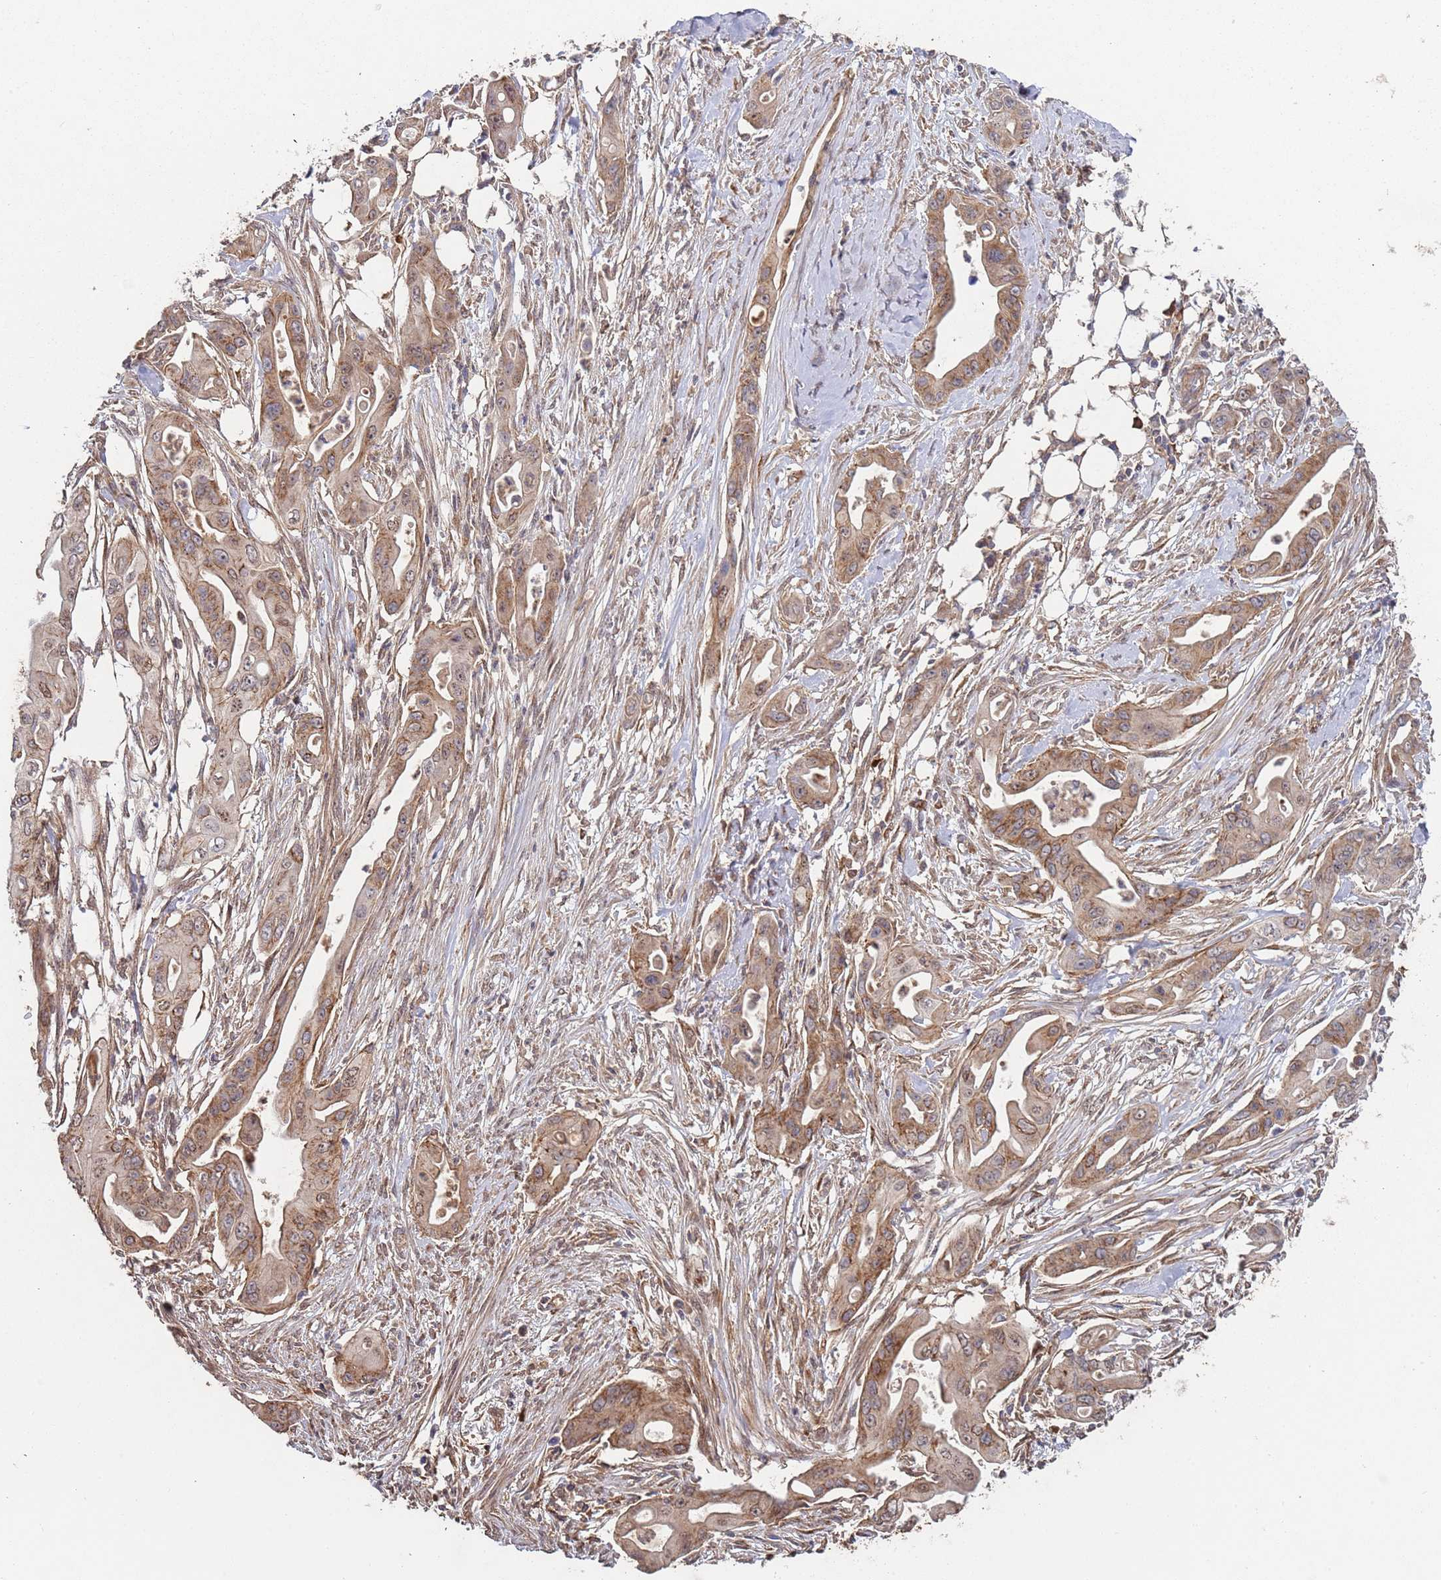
{"staining": {"intensity": "moderate", "quantity": "25%-75%", "location": "cytoplasmic/membranous"}, "tissue": "ovarian cancer", "cell_type": "Tumor cells", "image_type": "cancer", "snomed": [{"axis": "morphology", "description": "Cystadenocarcinoma, mucinous, NOS"}, {"axis": "topography", "description": "Ovary"}], "caption": "Moderate cytoplasmic/membranous expression is identified in about 25%-75% of tumor cells in mucinous cystadenocarcinoma (ovarian).", "gene": "KANSL1L", "patient": {"sex": "female", "age": 70}}